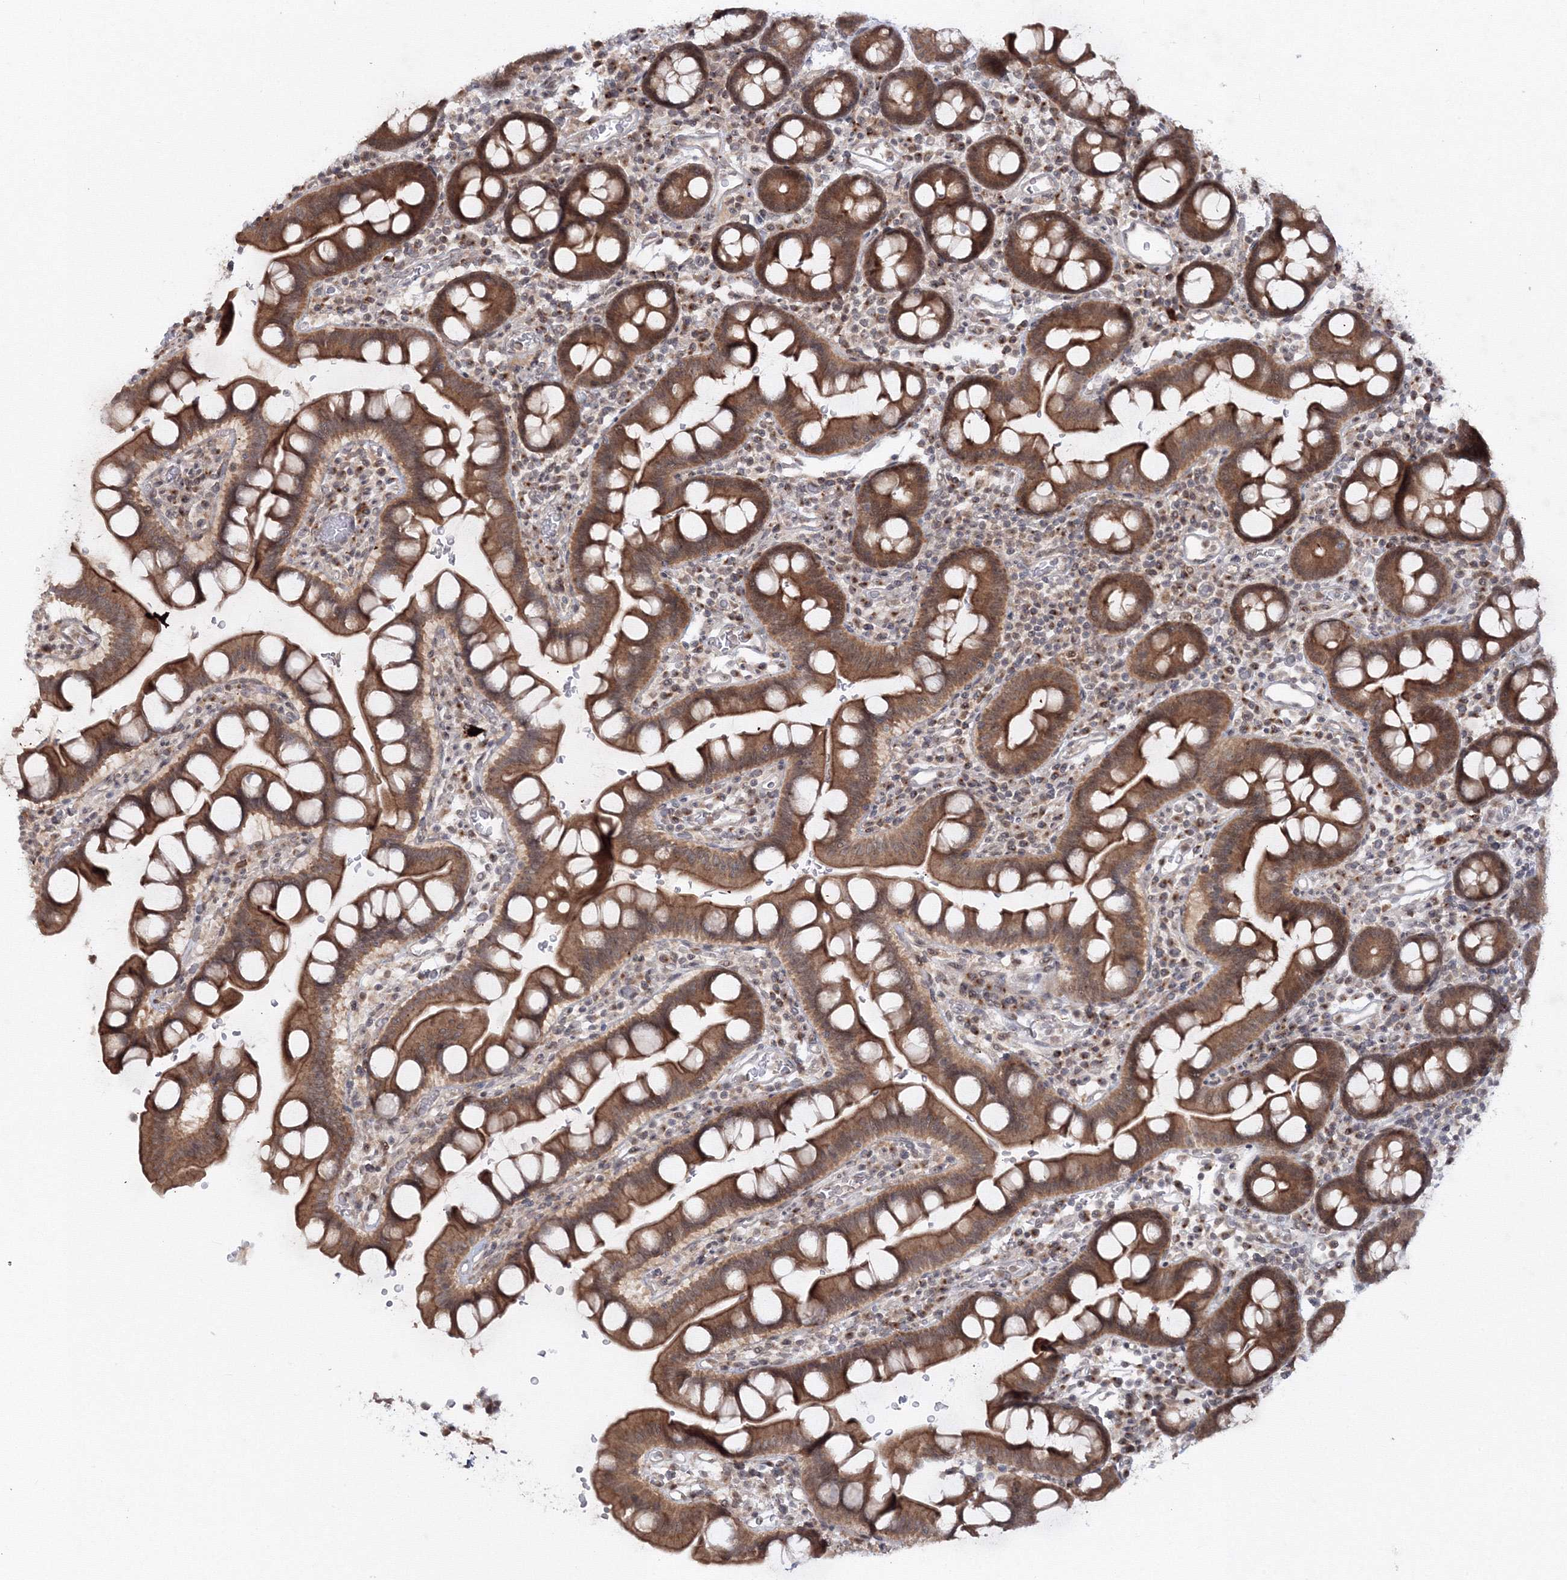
{"staining": {"intensity": "strong", "quantity": ">75%", "location": "cytoplasmic/membranous"}, "tissue": "small intestine", "cell_type": "Glandular cells", "image_type": "normal", "snomed": [{"axis": "morphology", "description": "Normal tissue, NOS"}, {"axis": "topography", "description": "Stomach, upper"}, {"axis": "topography", "description": "Stomach, lower"}, {"axis": "topography", "description": "Small intestine"}], "caption": "A high-resolution histopathology image shows IHC staining of unremarkable small intestine, which exhibits strong cytoplasmic/membranous positivity in about >75% of glandular cells.", "gene": "ZFAND6", "patient": {"sex": "male", "age": 68}}